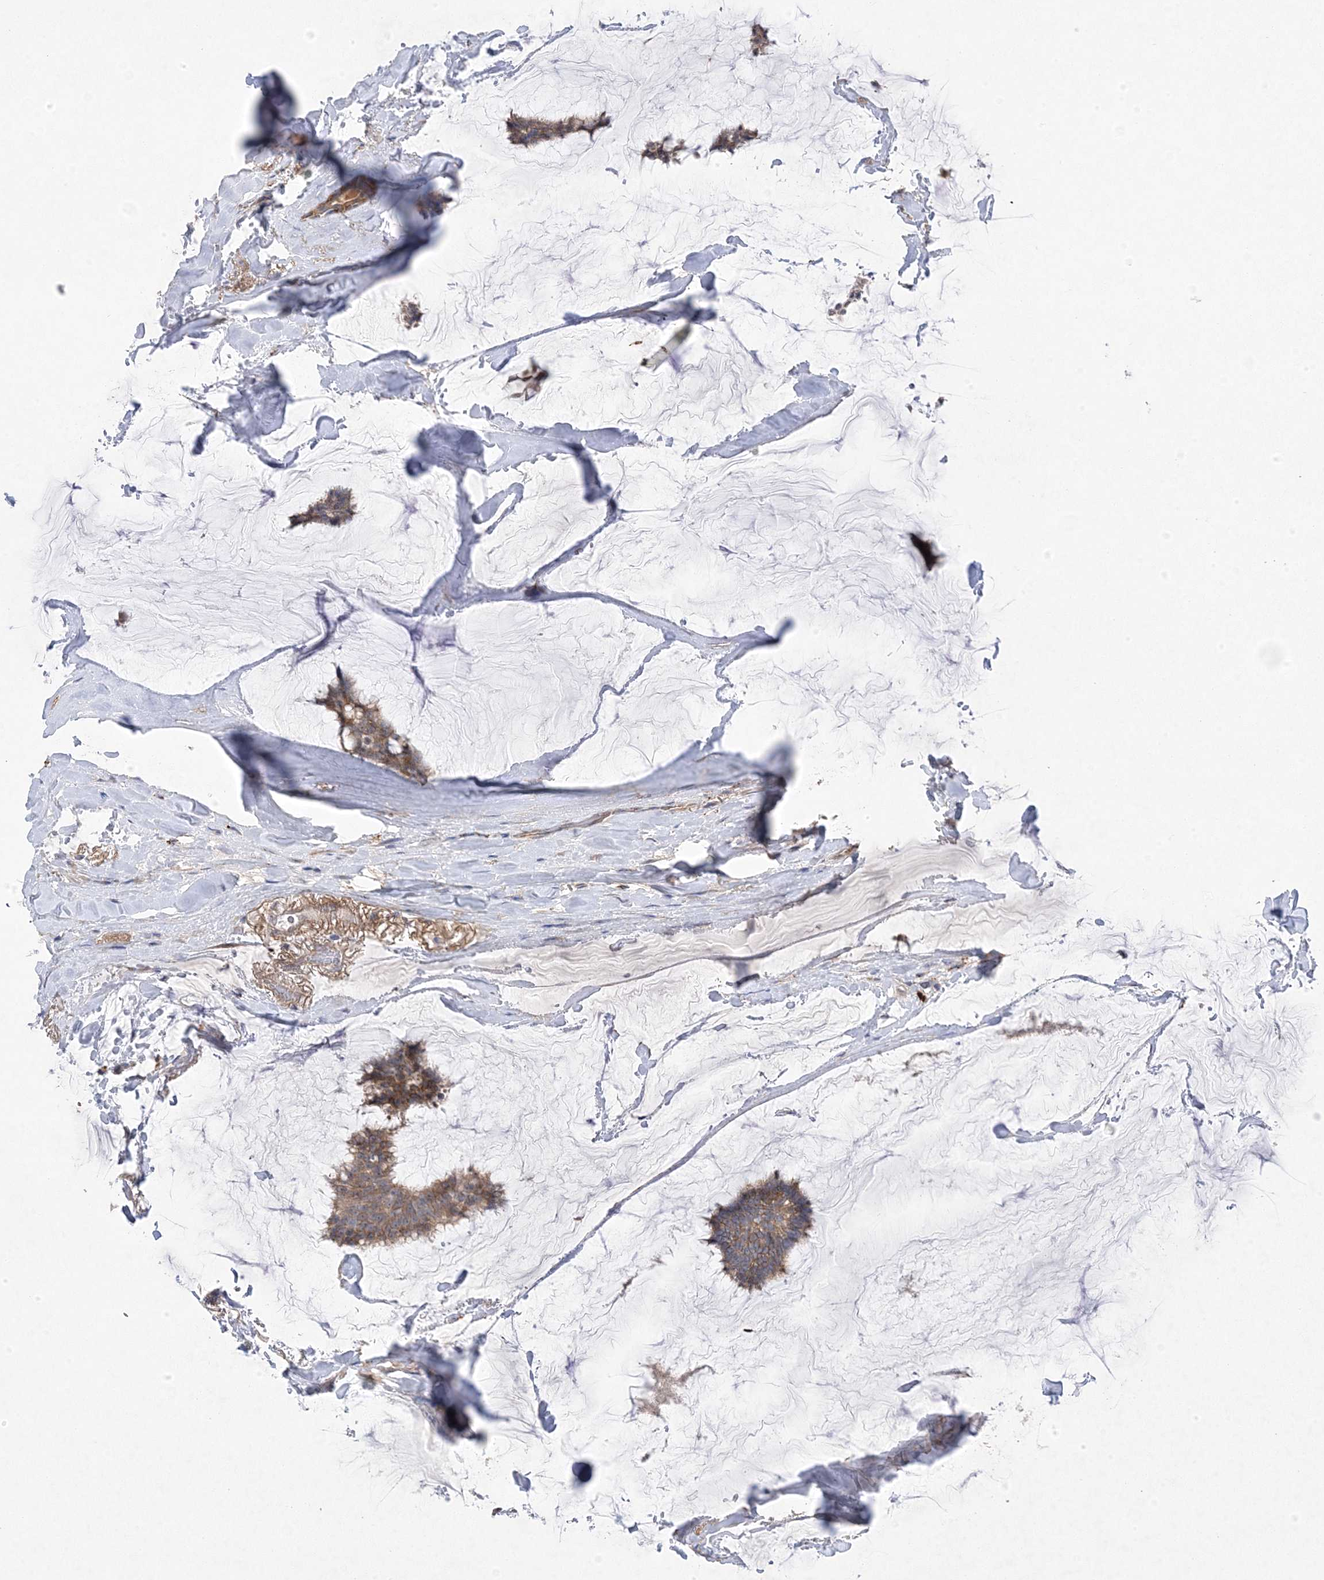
{"staining": {"intensity": "moderate", "quantity": ">75%", "location": "cytoplasmic/membranous"}, "tissue": "breast cancer", "cell_type": "Tumor cells", "image_type": "cancer", "snomed": [{"axis": "morphology", "description": "Duct carcinoma"}, {"axis": "topography", "description": "Breast"}], "caption": "Protein expression analysis of human intraductal carcinoma (breast) reveals moderate cytoplasmic/membranous expression in about >75% of tumor cells.", "gene": "ANAPC1", "patient": {"sex": "female", "age": 93}}